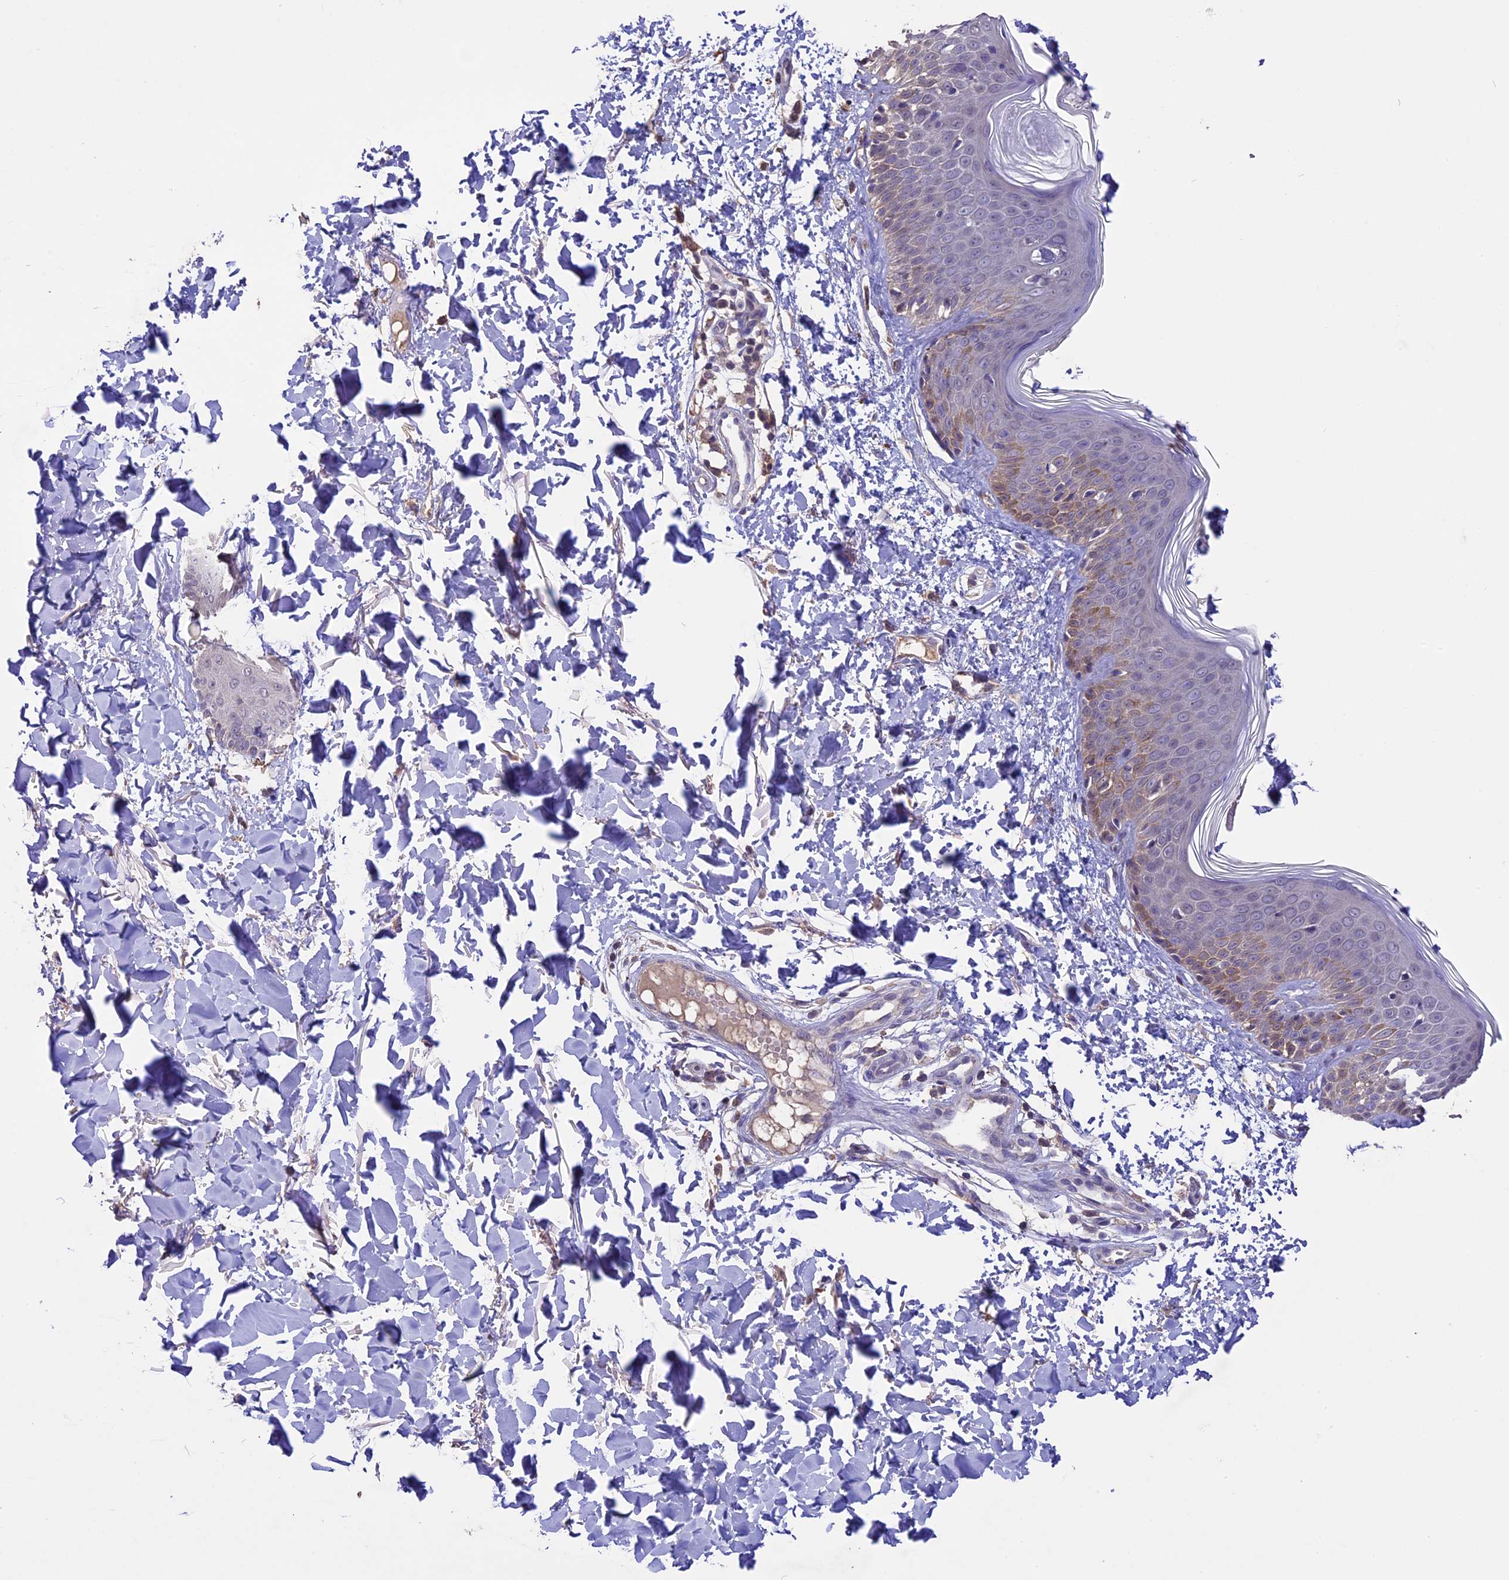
{"staining": {"intensity": "moderate", "quantity": ">75%", "location": "cytoplasmic/membranous"}, "tissue": "skin", "cell_type": "Fibroblasts", "image_type": "normal", "snomed": [{"axis": "morphology", "description": "Normal tissue, NOS"}, {"axis": "topography", "description": "Skin"}], "caption": "IHC staining of benign skin, which reveals medium levels of moderate cytoplasmic/membranous expression in about >75% of fibroblasts indicating moderate cytoplasmic/membranous protein positivity. The staining was performed using DAB (3,3'-diaminobenzidine) (brown) for protein detection and nuclei were counterstained in hematoxylin (blue).", "gene": "DIS3L", "patient": {"sex": "male", "age": 37}}